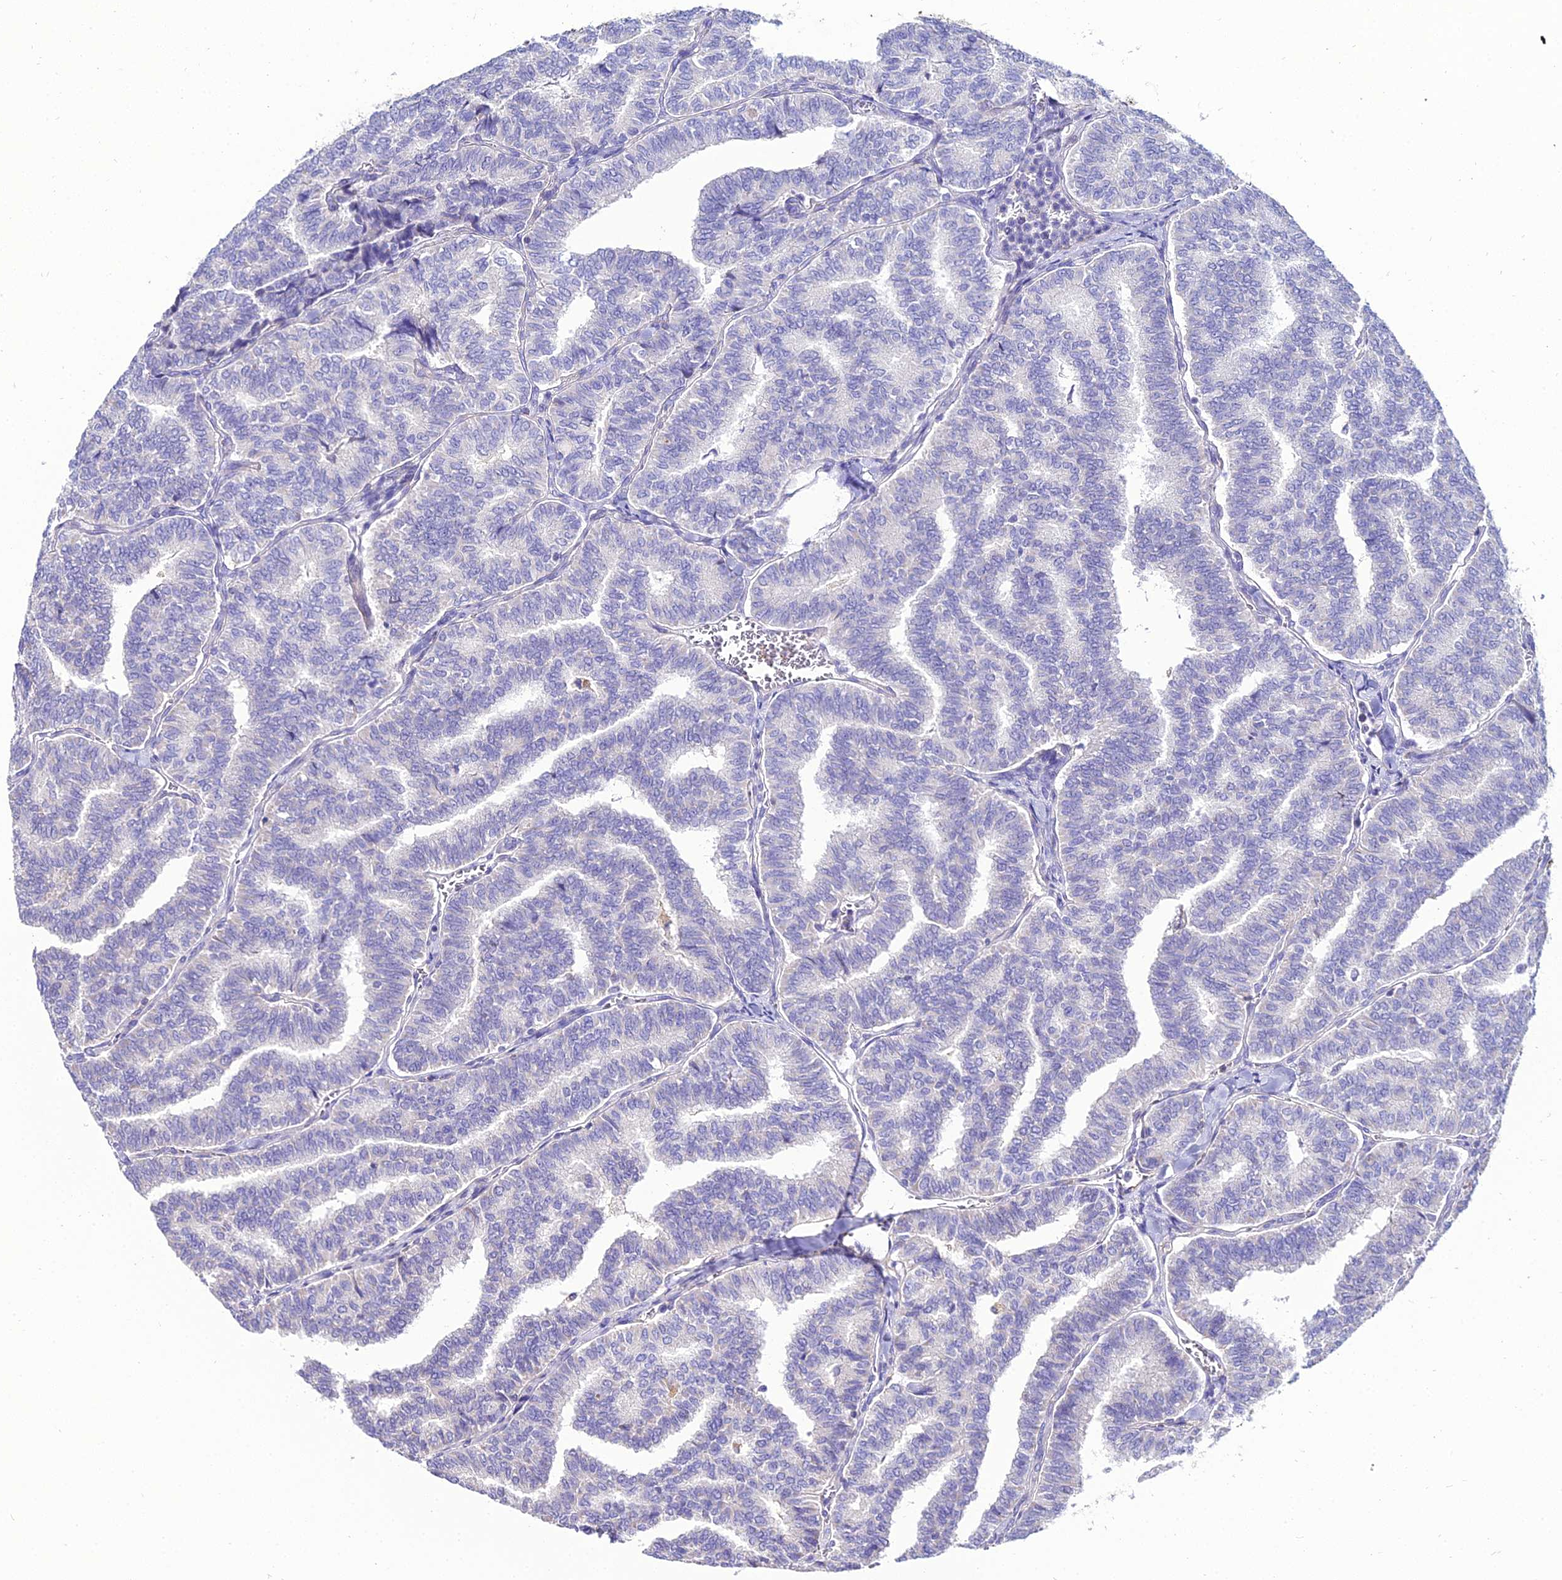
{"staining": {"intensity": "negative", "quantity": "none", "location": "none"}, "tissue": "thyroid cancer", "cell_type": "Tumor cells", "image_type": "cancer", "snomed": [{"axis": "morphology", "description": "Papillary adenocarcinoma, NOS"}, {"axis": "topography", "description": "Thyroid gland"}], "caption": "The image demonstrates no staining of tumor cells in papillary adenocarcinoma (thyroid). (Stains: DAB IHC with hematoxylin counter stain, Microscopy: brightfield microscopy at high magnification).", "gene": "SHQ1", "patient": {"sex": "female", "age": 35}}